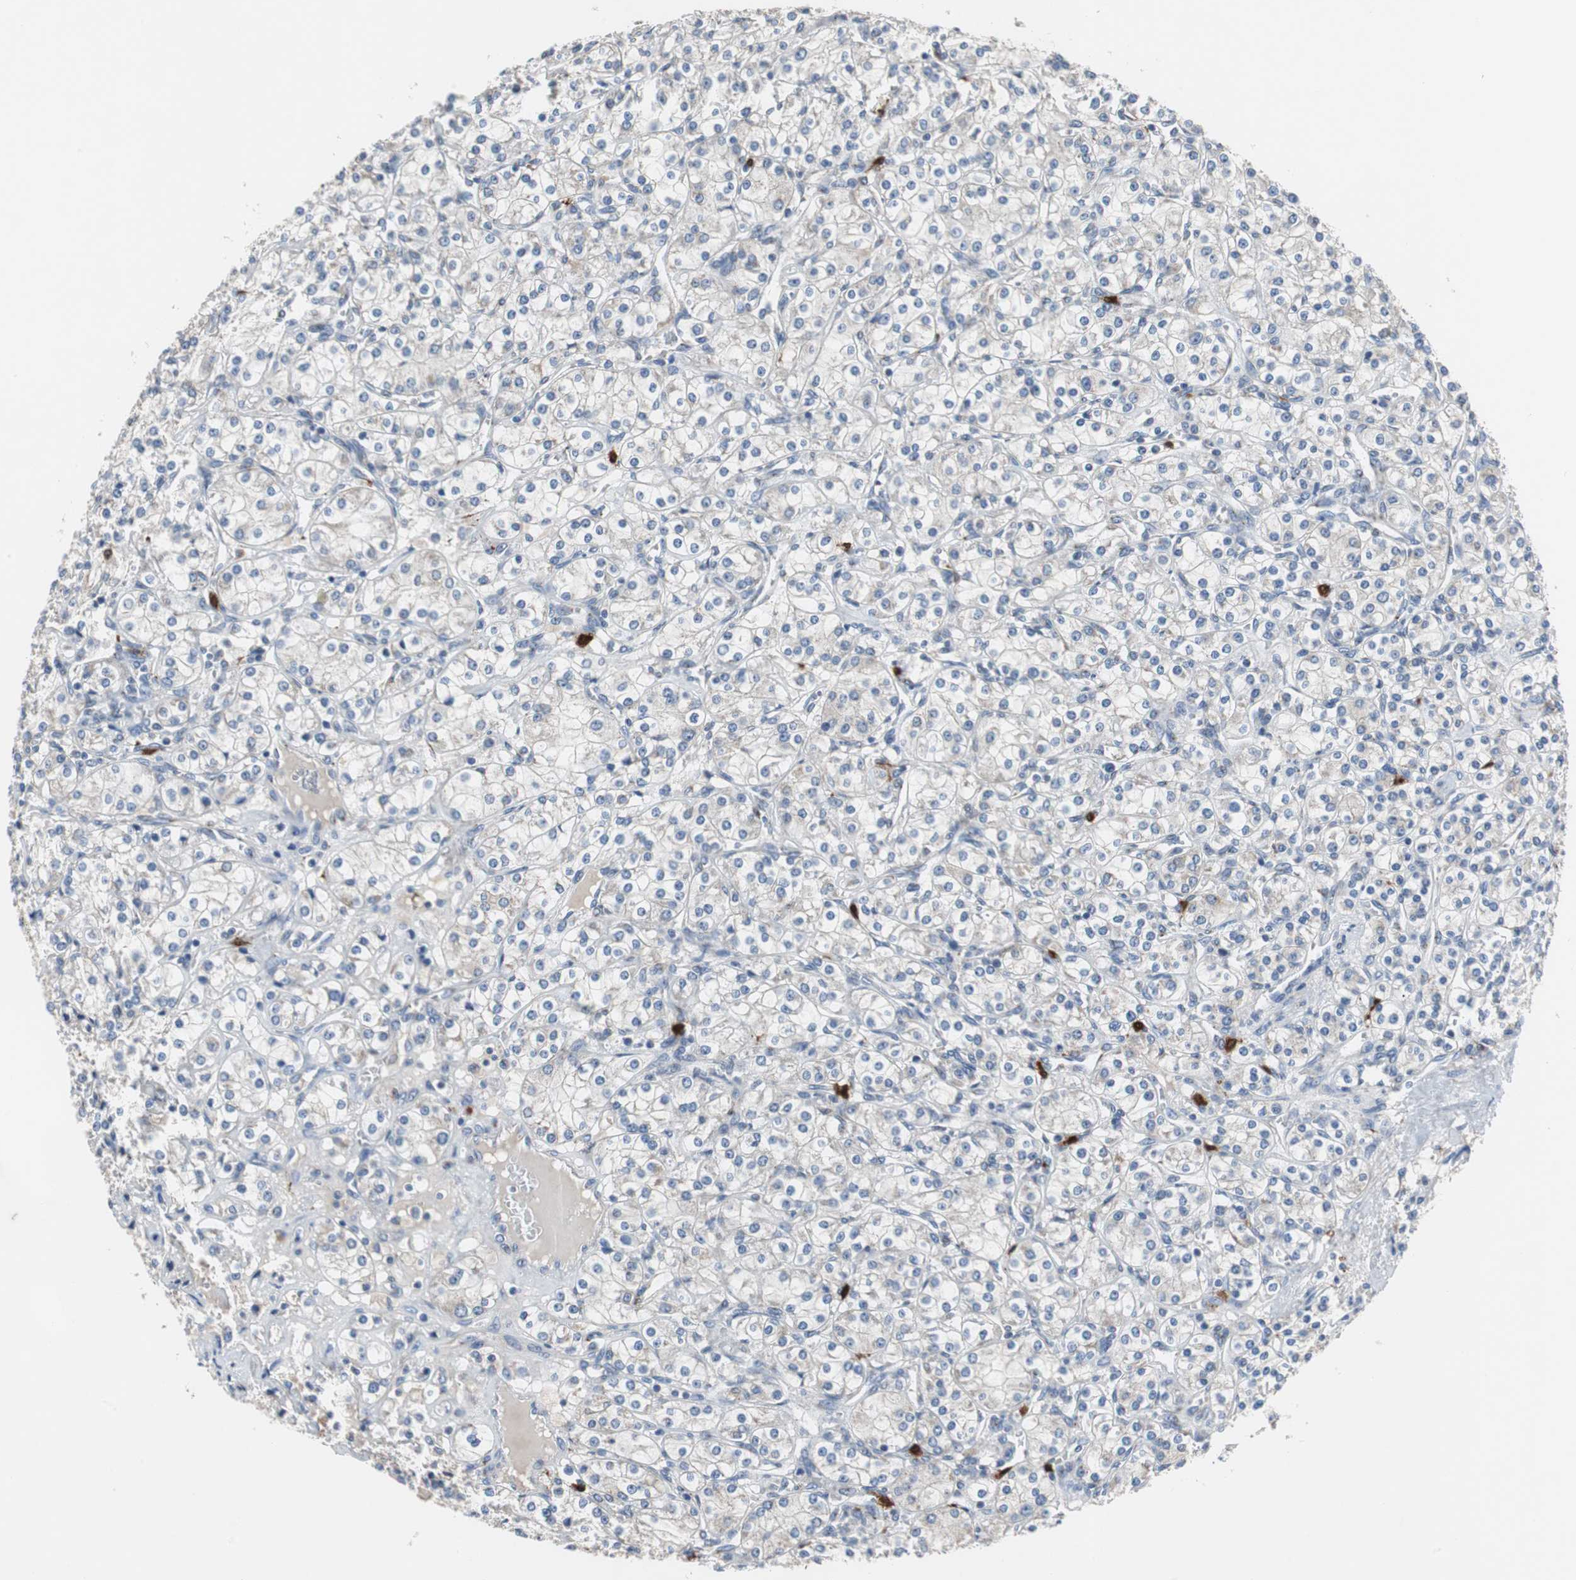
{"staining": {"intensity": "weak", "quantity": "<25%", "location": "cytoplasmic/membranous"}, "tissue": "renal cancer", "cell_type": "Tumor cells", "image_type": "cancer", "snomed": [{"axis": "morphology", "description": "Adenocarcinoma, NOS"}, {"axis": "topography", "description": "Kidney"}], "caption": "This is an immunohistochemistry photomicrograph of human adenocarcinoma (renal). There is no staining in tumor cells.", "gene": "CALB2", "patient": {"sex": "male", "age": 77}}